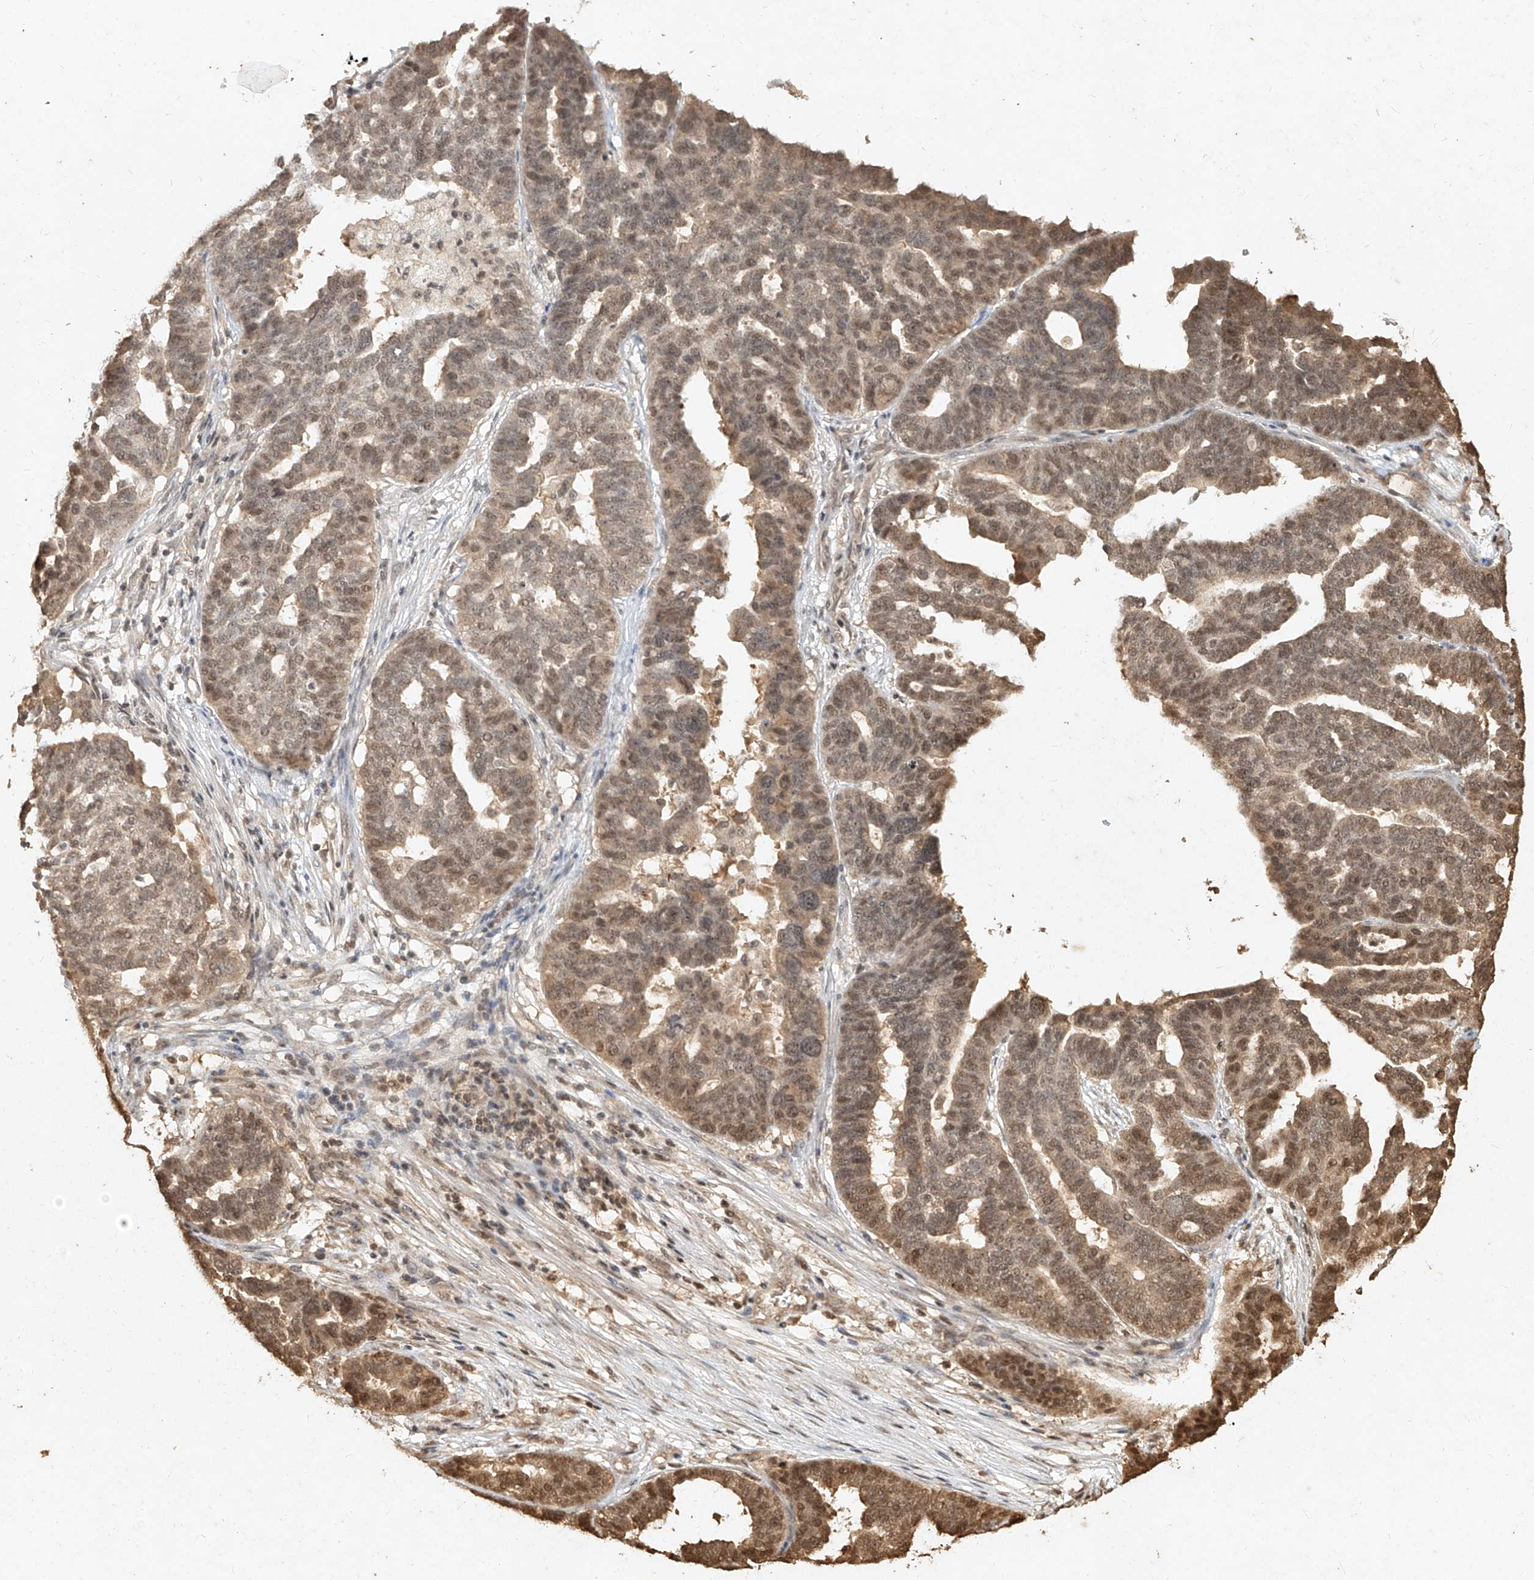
{"staining": {"intensity": "moderate", "quantity": ">75%", "location": "cytoplasmic/membranous,nuclear"}, "tissue": "ovarian cancer", "cell_type": "Tumor cells", "image_type": "cancer", "snomed": [{"axis": "morphology", "description": "Cystadenocarcinoma, serous, NOS"}, {"axis": "topography", "description": "Ovary"}], "caption": "Ovarian cancer was stained to show a protein in brown. There is medium levels of moderate cytoplasmic/membranous and nuclear positivity in approximately >75% of tumor cells.", "gene": "UBE2K", "patient": {"sex": "female", "age": 59}}